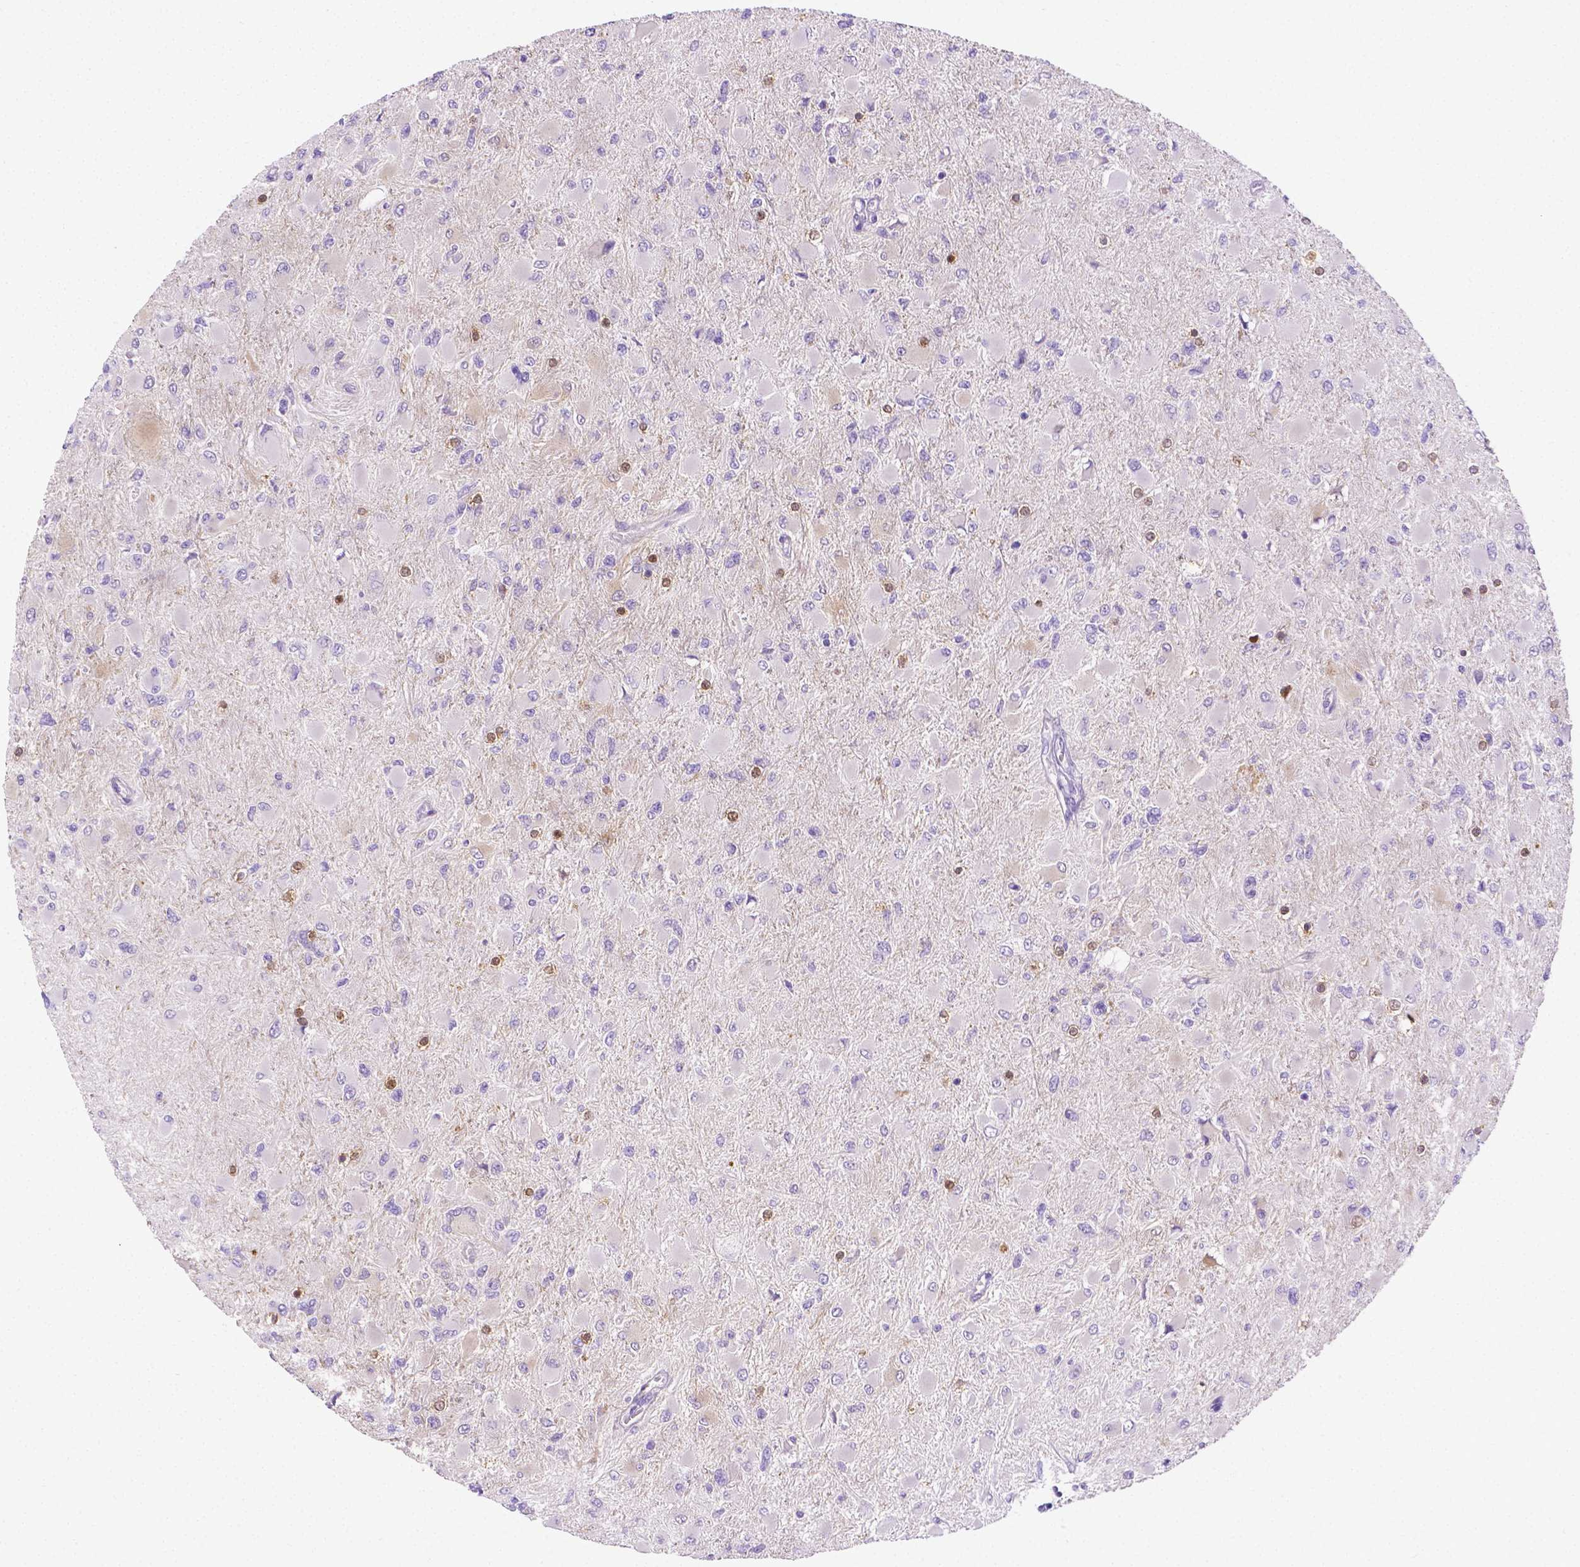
{"staining": {"intensity": "moderate", "quantity": "<25%", "location": "cytoplasmic/membranous,nuclear"}, "tissue": "glioma", "cell_type": "Tumor cells", "image_type": "cancer", "snomed": [{"axis": "morphology", "description": "Glioma, malignant, High grade"}, {"axis": "topography", "description": "Cerebral cortex"}], "caption": "A photomicrograph of human high-grade glioma (malignant) stained for a protein displays moderate cytoplasmic/membranous and nuclear brown staining in tumor cells. Nuclei are stained in blue.", "gene": "NXPH2", "patient": {"sex": "female", "age": 36}}